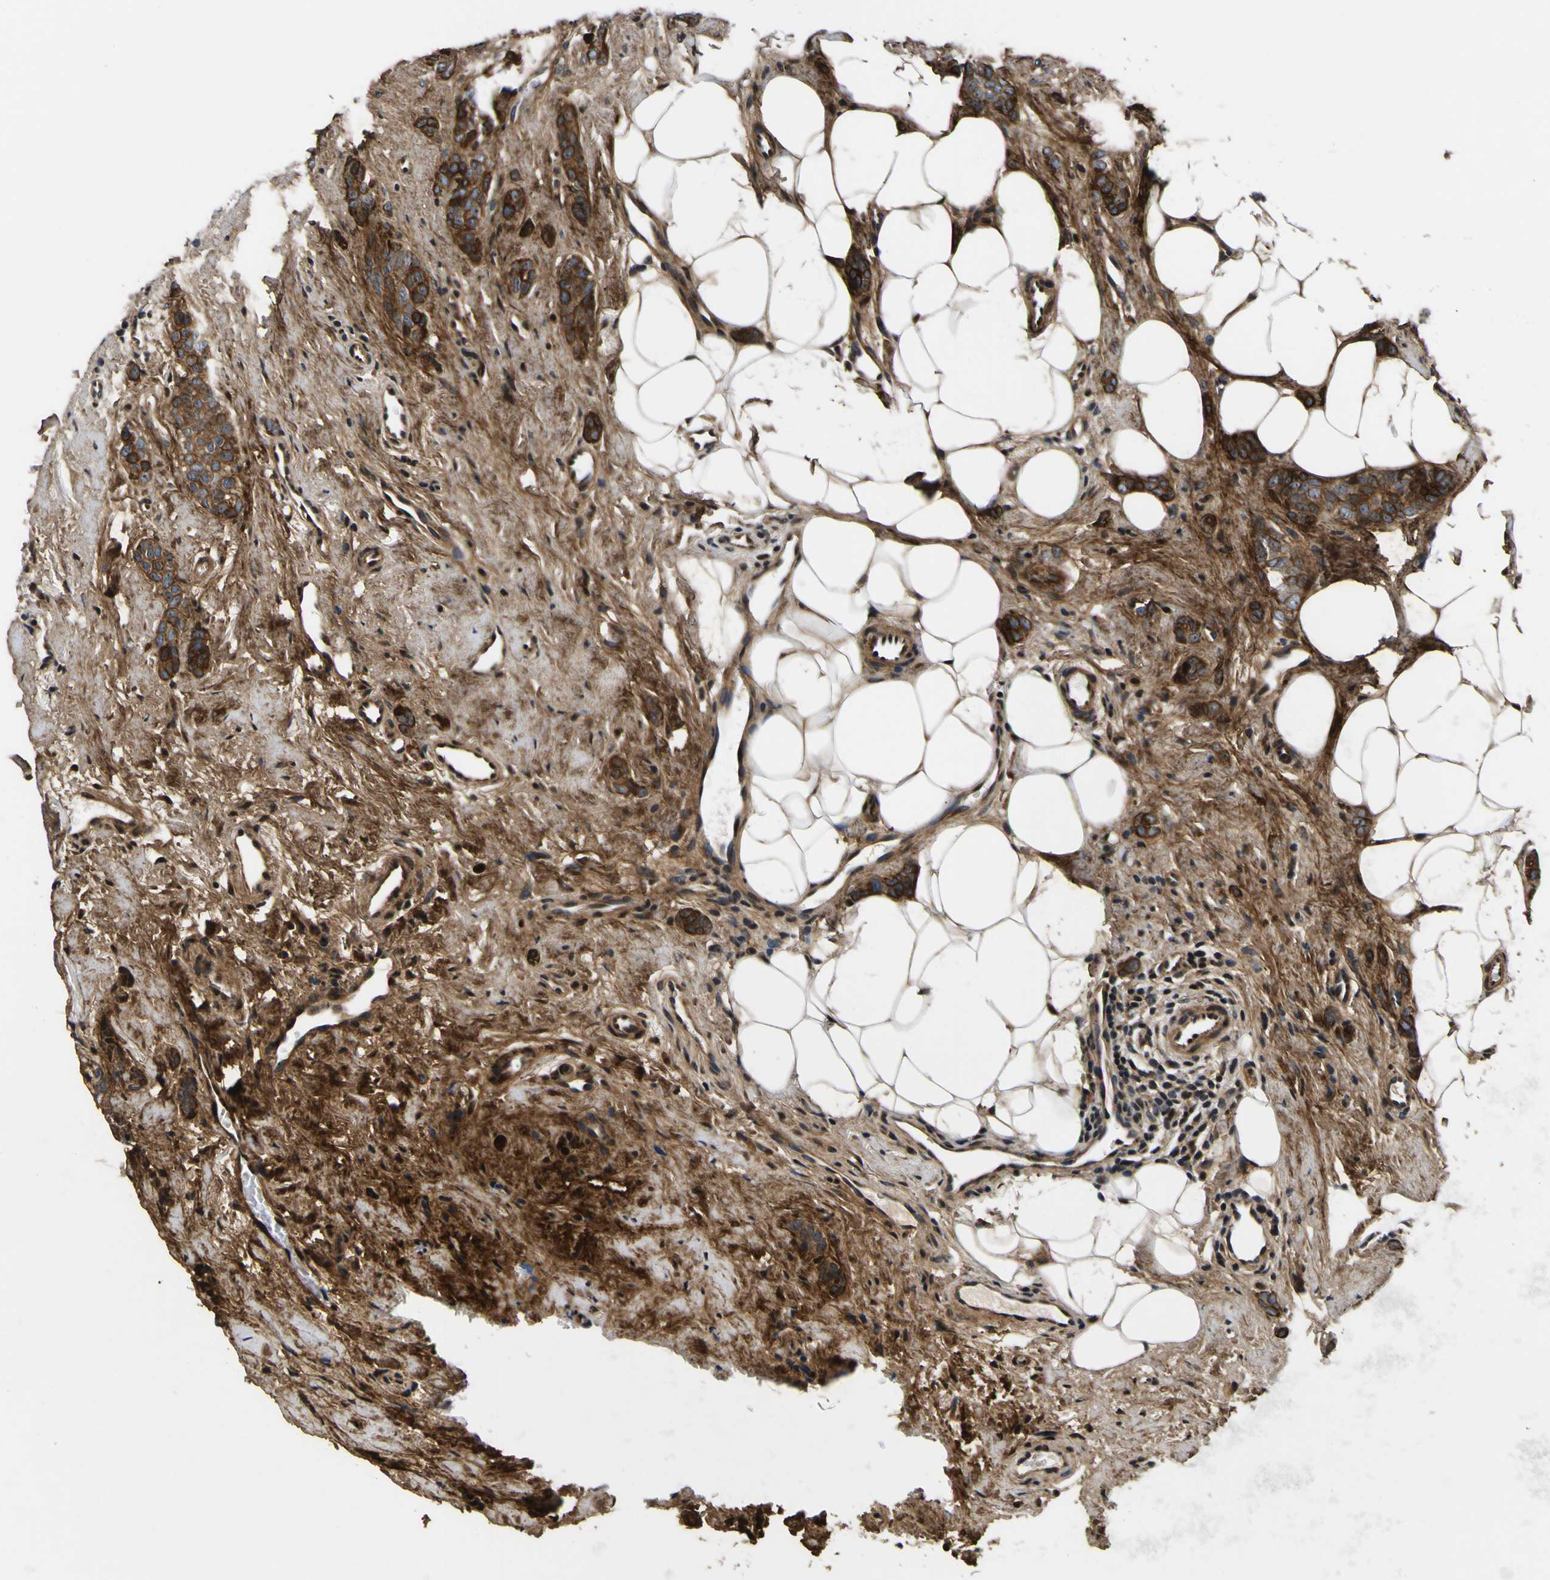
{"staining": {"intensity": "strong", "quantity": ">75%", "location": "cytoplasmic/membranous"}, "tissue": "breast cancer", "cell_type": "Tumor cells", "image_type": "cancer", "snomed": [{"axis": "morphology", "description": "Lobular carcinoma"}, {"axis": "topography", "description": "Skin"}, {"axis": "topography", "description": "Breast"}], "caption": "Tumor cells demonstrate high levels of strong cytoplasmic/membranous expression in about >75% of cells in human lobular carcinoma (breast). Nuclei are stained in blue.", "gene": "LRP4", "patient": {"sex": "female", "age": 46}}